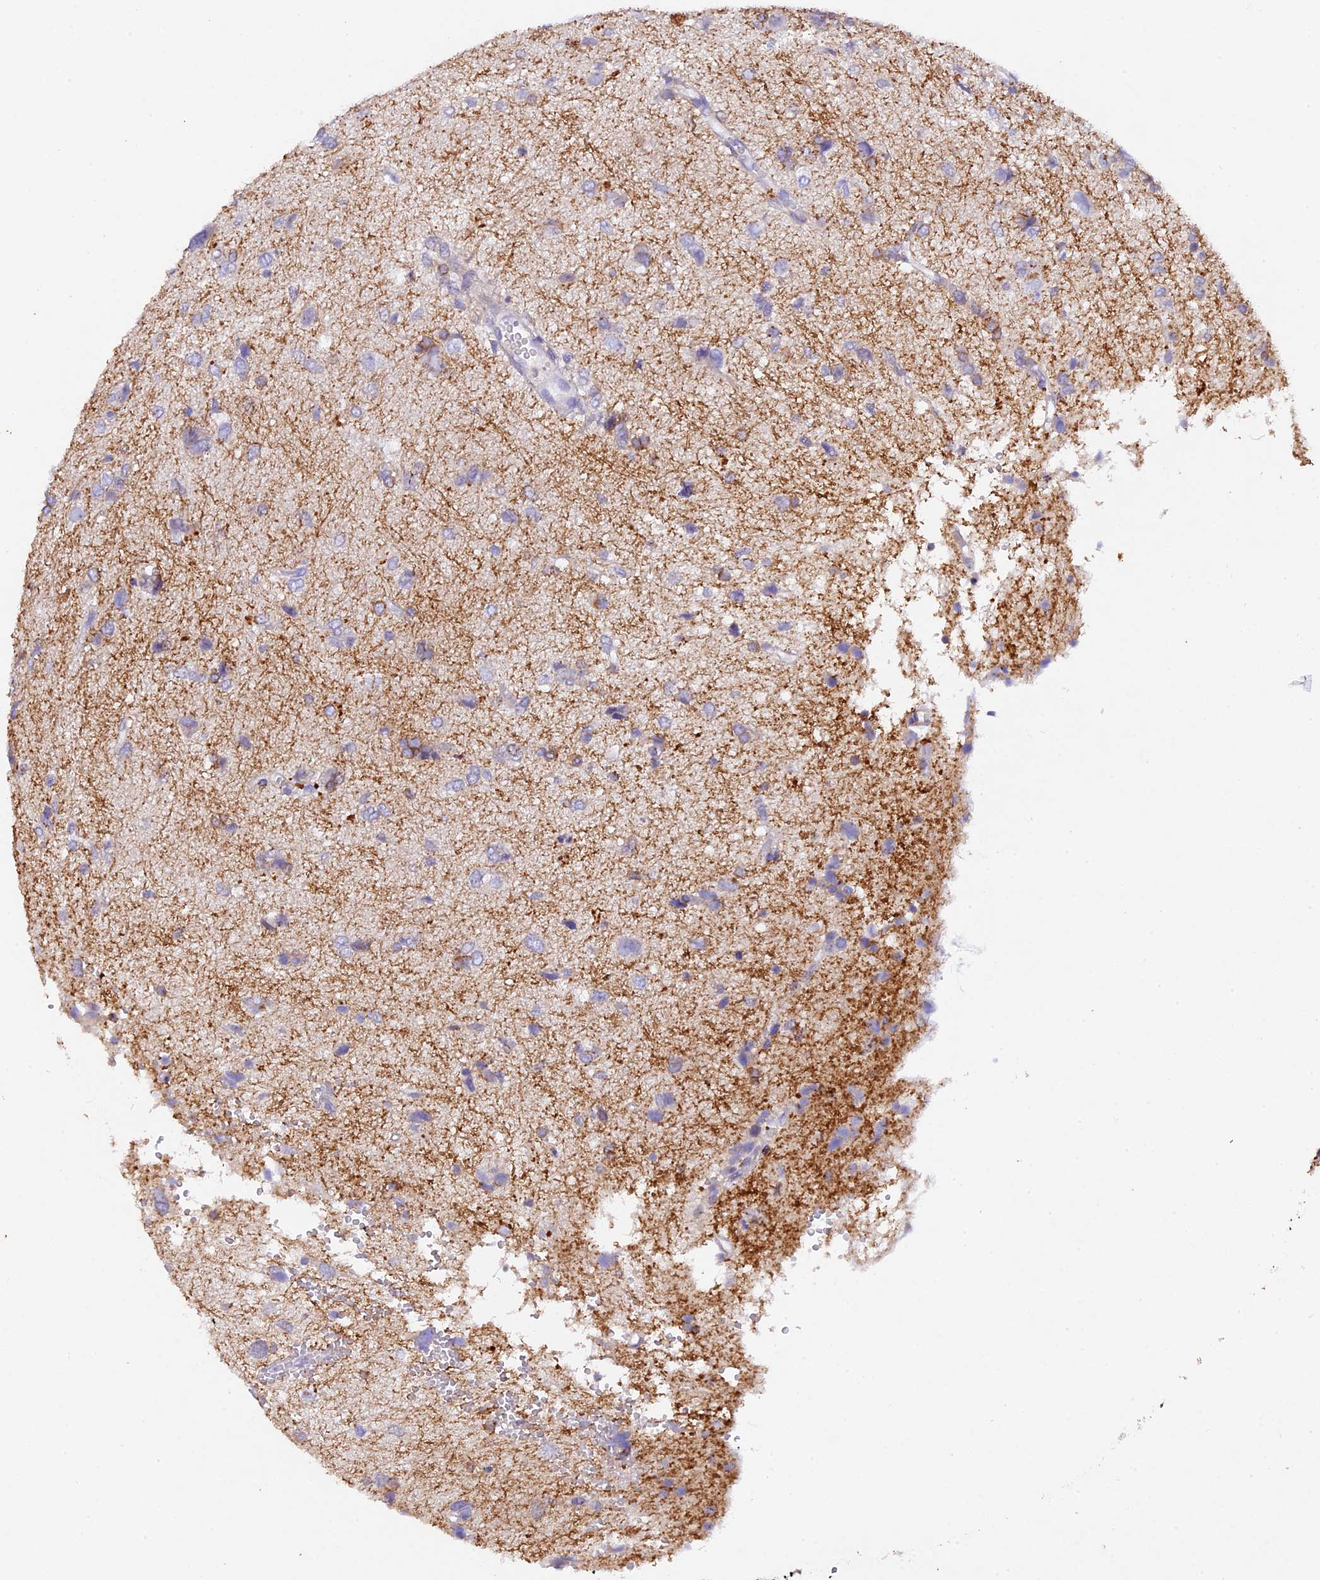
{"staining": {"intensity": "negative", "quantity": "none", "location": "none"}, "tissue": "glioma", "cell_type": "Tumor cells", "image_type": "cancer", "snomed": [{"axis": "morphology", "description": "Glioma, malignant, High grade"}, {"axis": "topography", "description": "Brain"}], "caption": "The IHC micrograph has no significant positivity in tumor cells of malignant high-grade glioma tissue. (DAB (3,3'-diaminobenzidine) immunohistochemistry (IHC) visualized using brightfield microscopy, high magnification).", "gene": "TGDS", "patient": {"sex": "female", "age": 59}}